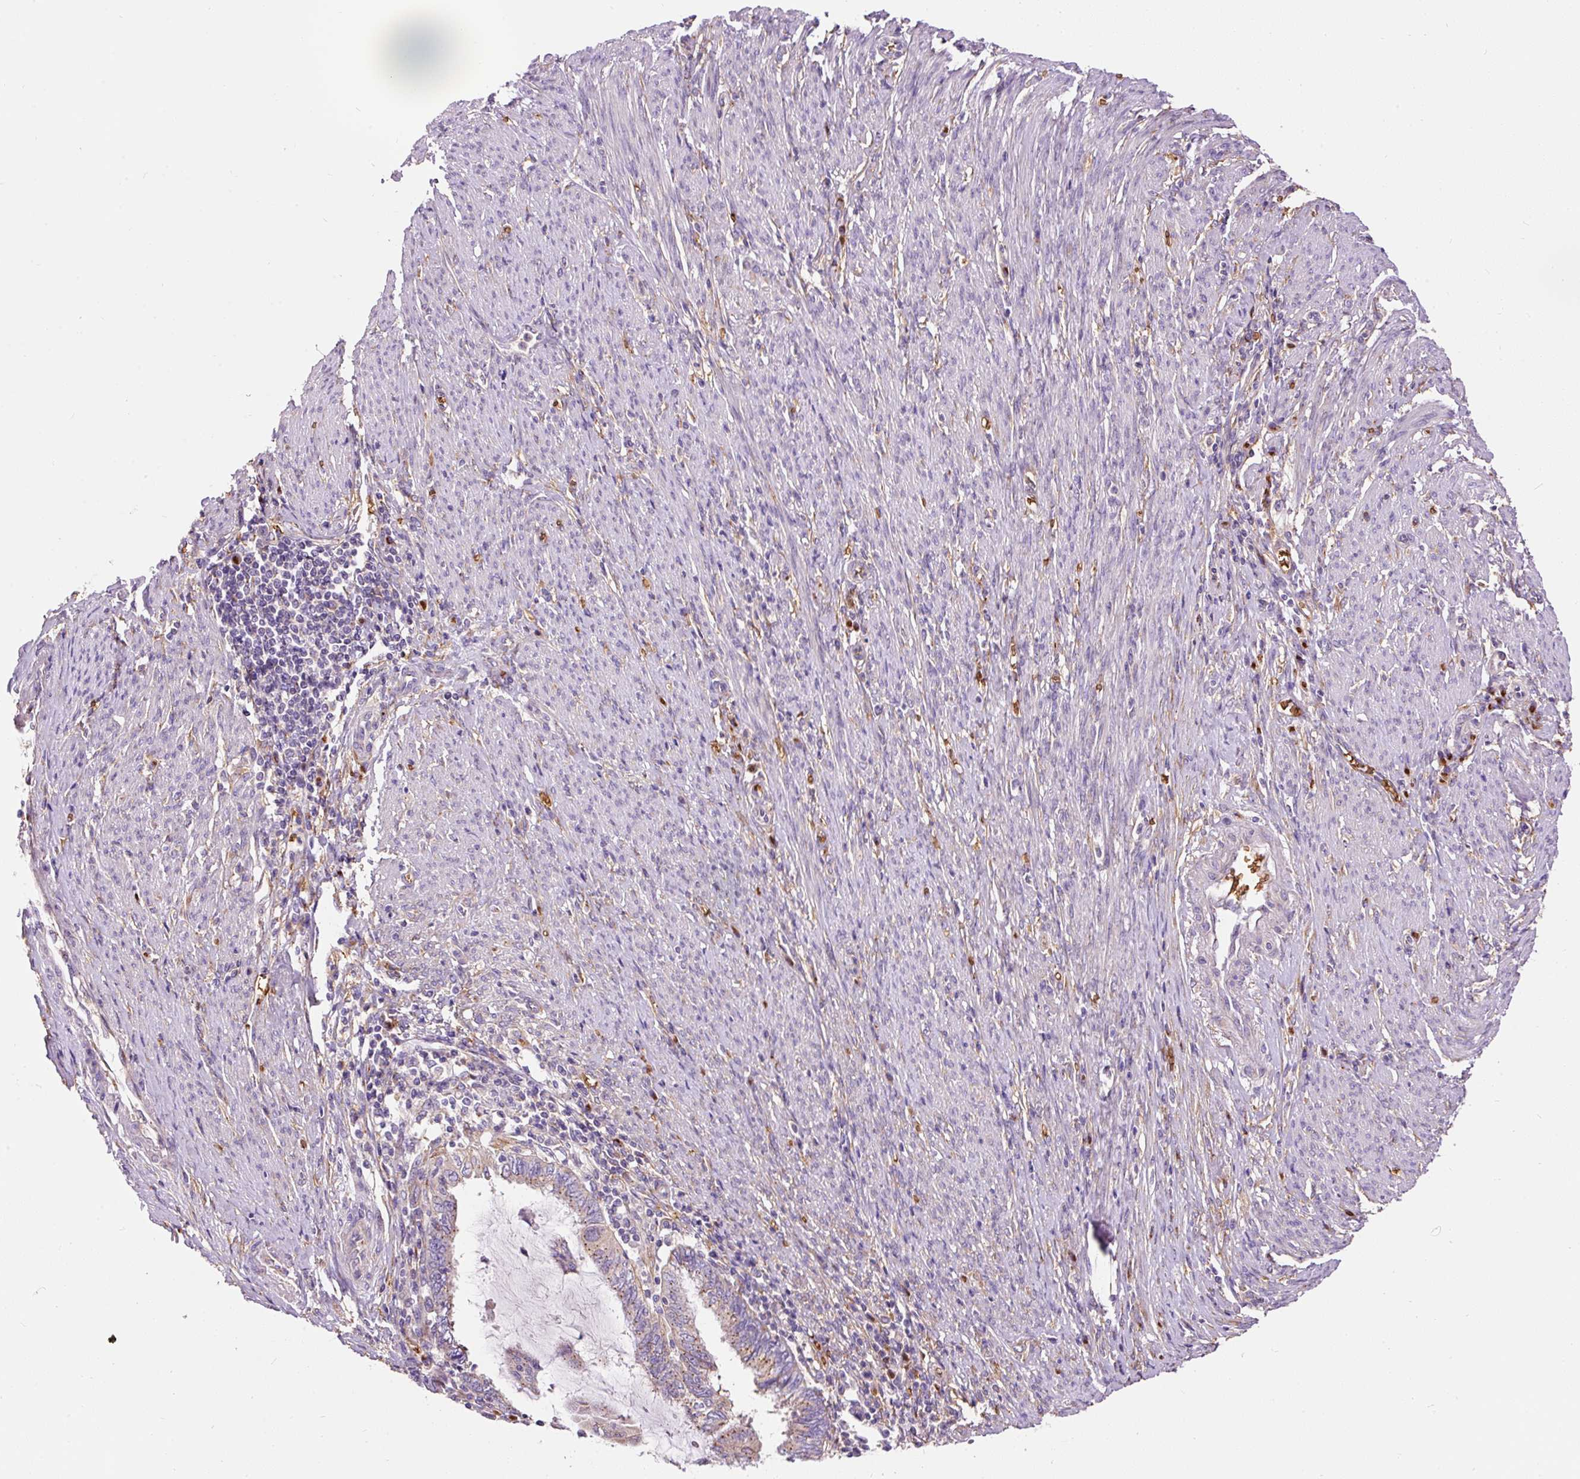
{"staining": {"intensity": "moderate", "quantity": "<25%", "location": "cytoplasmic/membranous"}, "tissue": "endometrial cancer", "cell_type": "Tumor cells", "image_type": "cancer", "snomed": [{"axis": "morphology", "description": "Adenocarcinoma, NOS"}, {"axis": "topography", "description": "Uterus"}, {"axis": "topography", "description": "Endometrium"}], "caption": "Human endometrial cancer (adenocarcinoma) stained with a protein marker shows moderate staining in tumor cells.", "gene": "PRRC2A", "patient": {"sex": "female", "age": 70}}